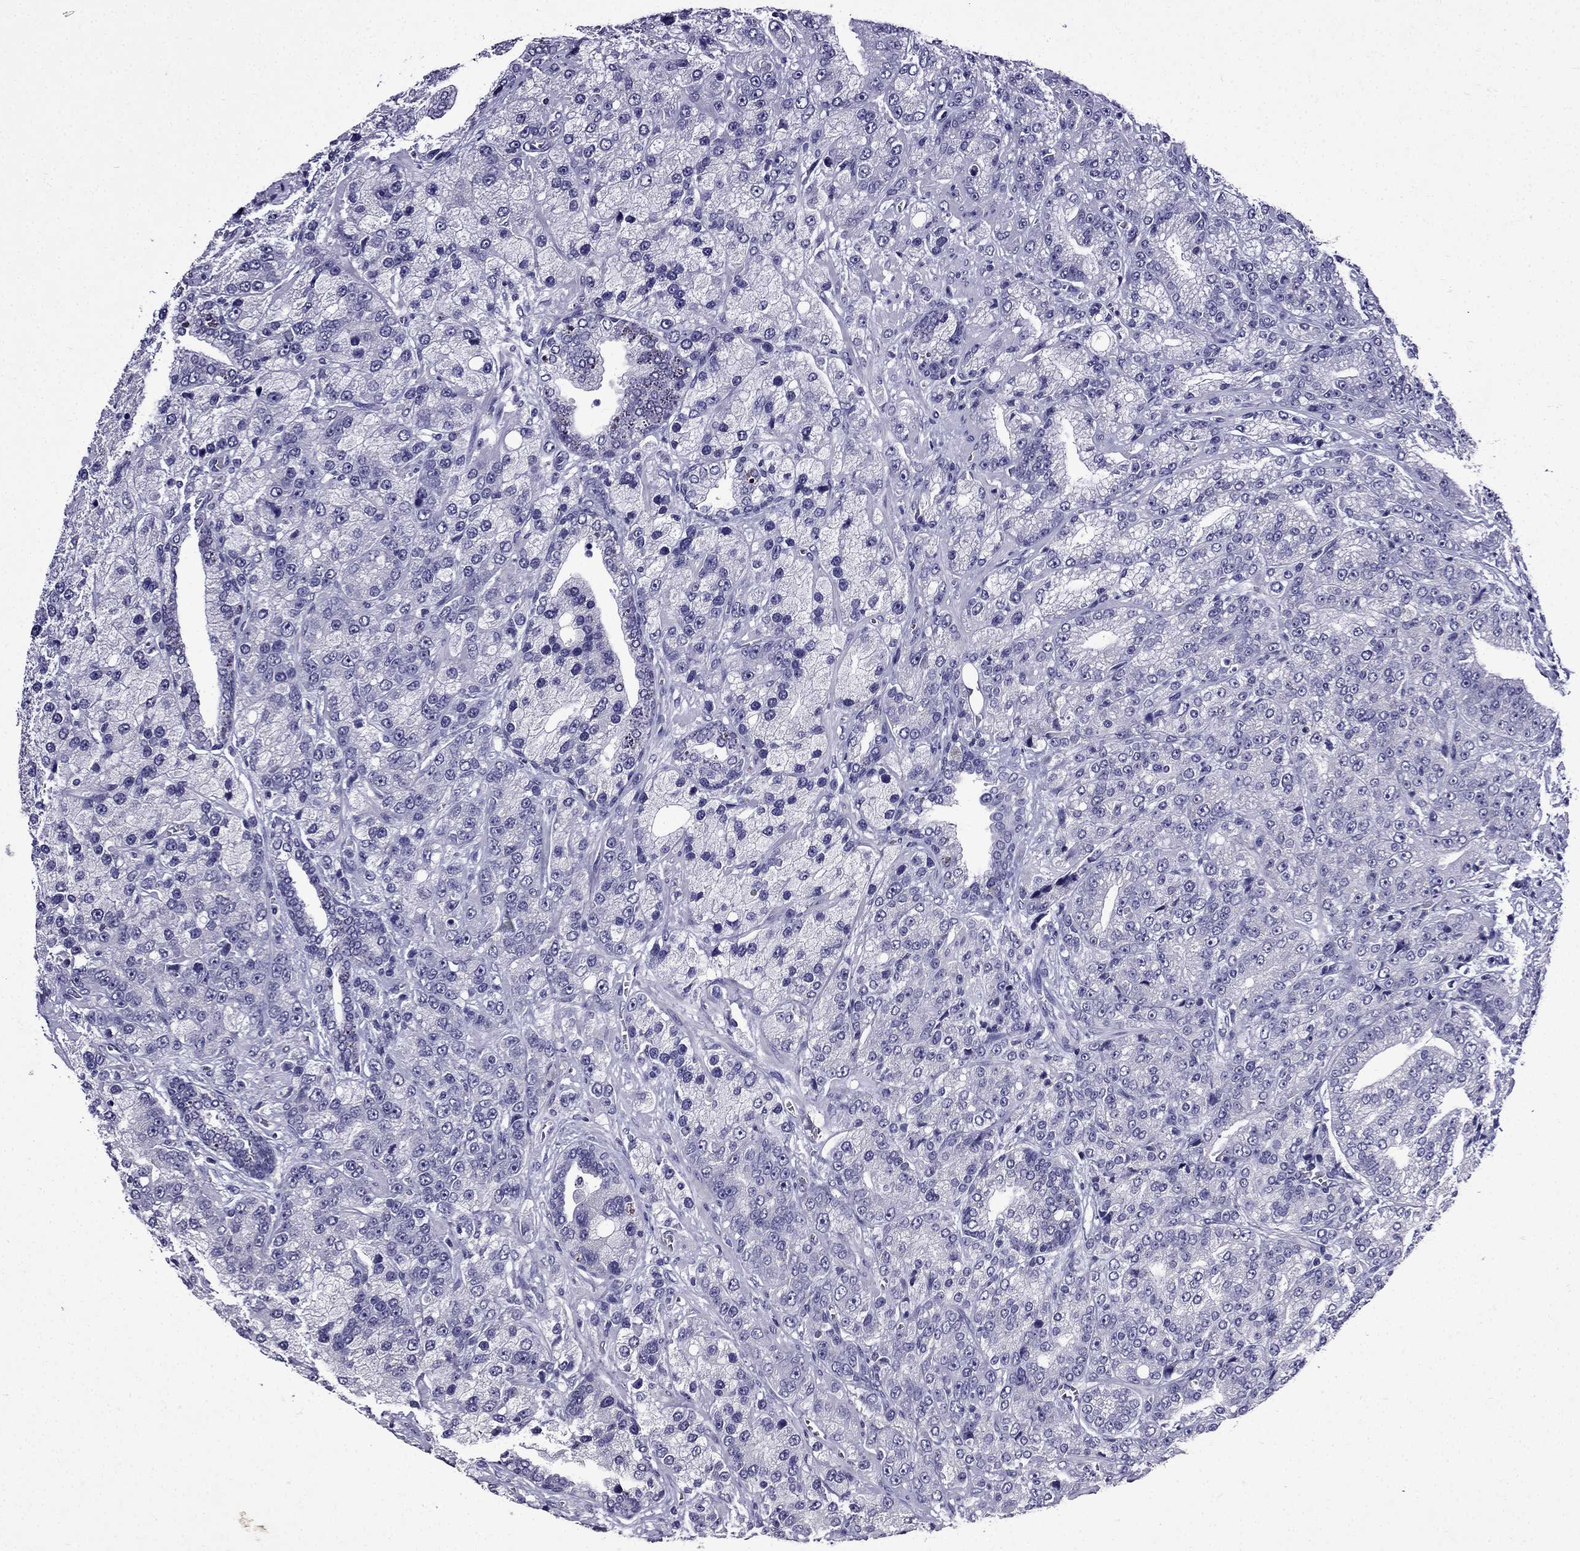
{"staining": {"intensity": "negative", "quantity": "none", "location": "none"}, "tissue": "prostate cancer", "cell_type": "Tumor cells", "image_type": "cancer", "snomed": [{"axis": "morphology", "description": "Adenocarcinoma, NOS"}, {"axis": "topography", "description": "Prostate"}], "caption": "Image shows no protein staining in tumor cells of prostate adenocarcinoma tissue. (DAB (3,3'-diaminobenzidine) immunohistochemistry visualized using brightfield microscopy, high magnification).", "gene": "DNAH17", "patient": {"sex": "male", "age": 63}}